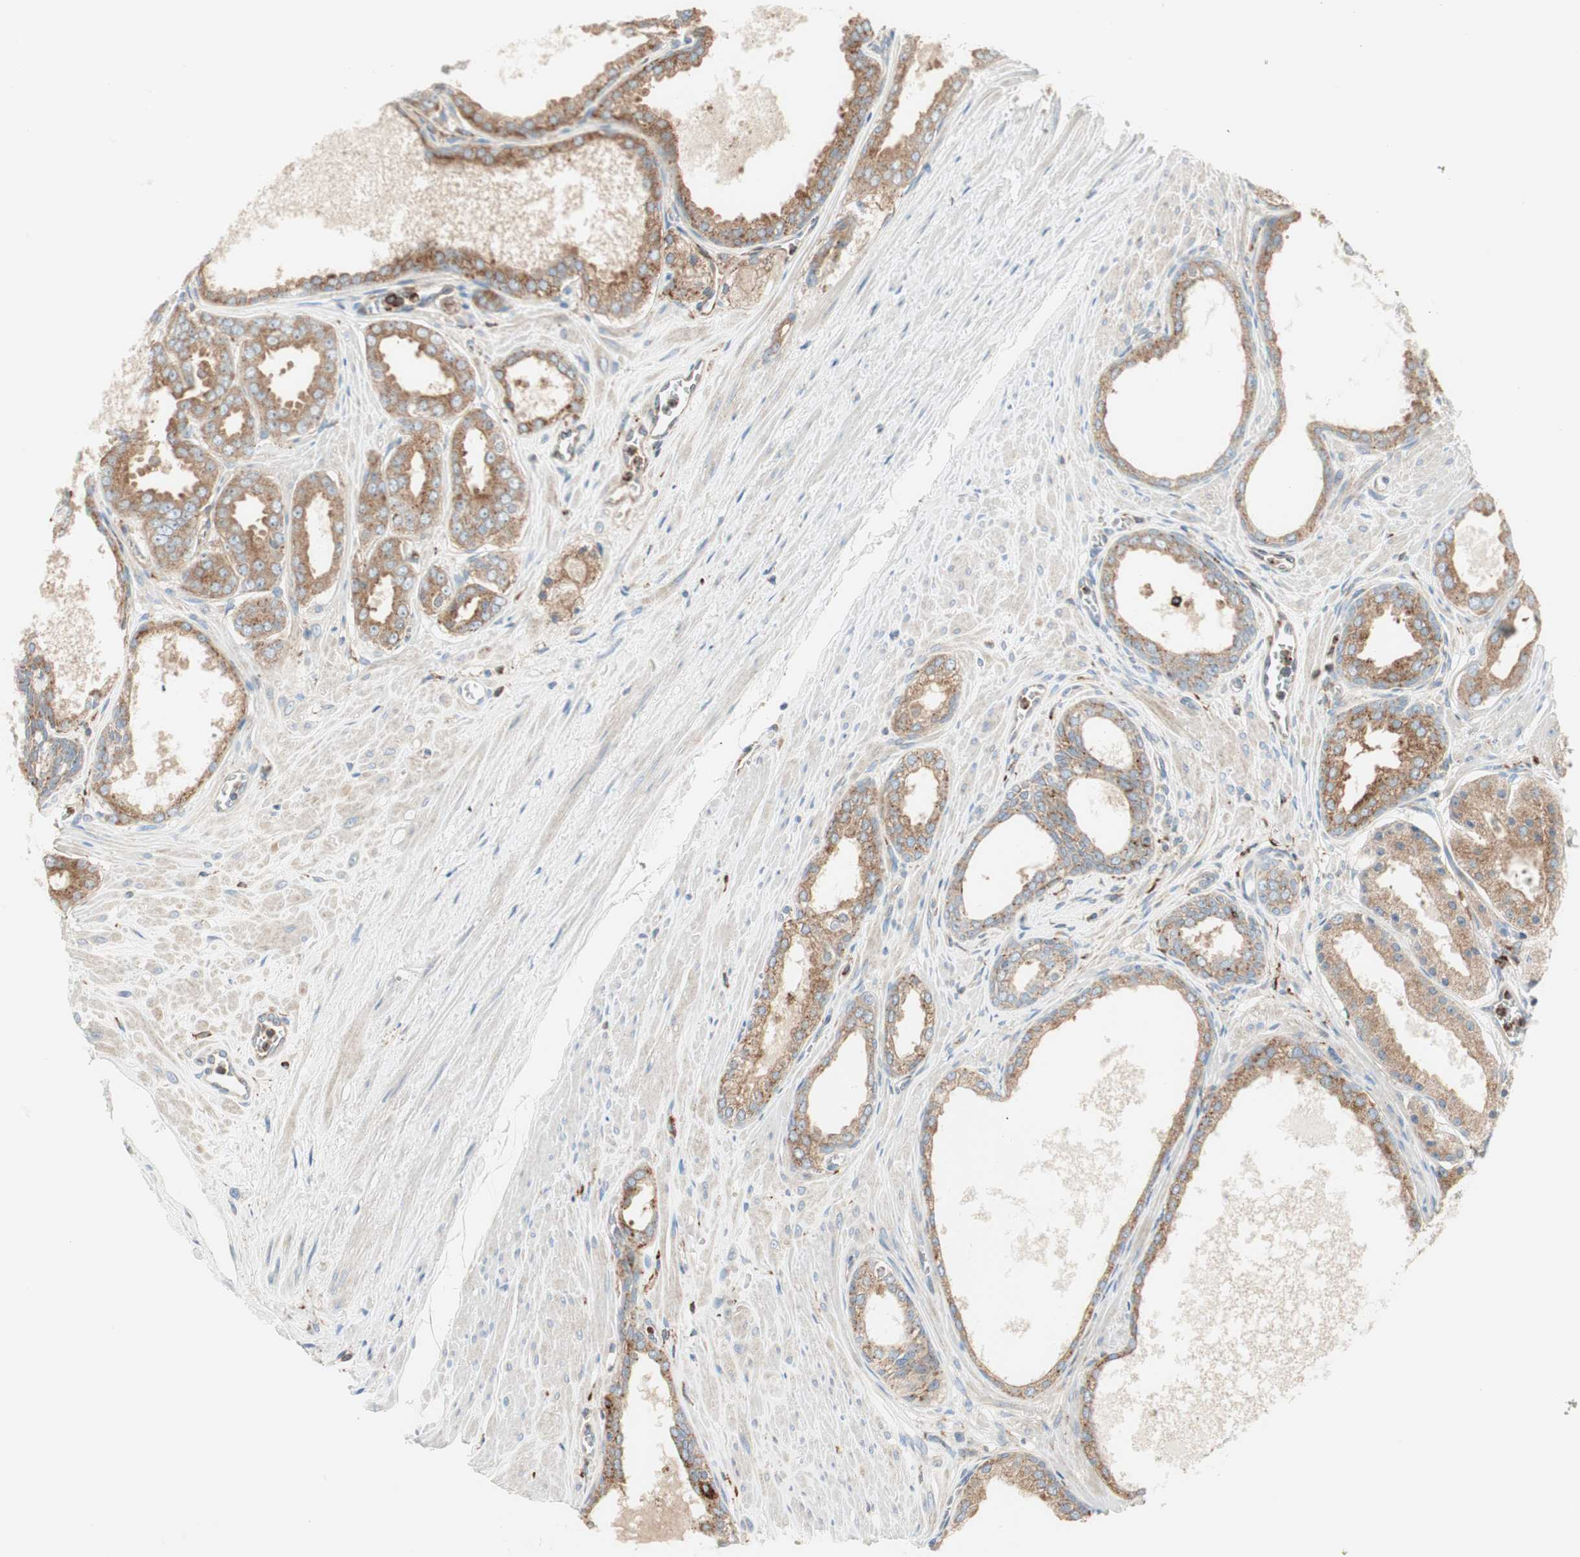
{"staining": {"intensity": "moderate", "quantity": "25%-75%", "location": "cytoplasmic/membranous"}, "tissue": "prostate cancer", "cell_type": "Tumor cells", "image_type": "cancer", "snomed": [{"axis": "morphology", "description": "Adenocarcinoma, Low grade"}, {"axis": "topography", "description": "Prostate"}], "caption": "Immunohistochemical staining of prostate cancer (adenocarcinoma (low-grade)) demonstrates medium levels of moderate cytoplasmic/membranous protein positivity in about 25%-75% of tumor cells.", "gene": "ATP6V1G1", "patient": {"sex": "male", "age": 57}}